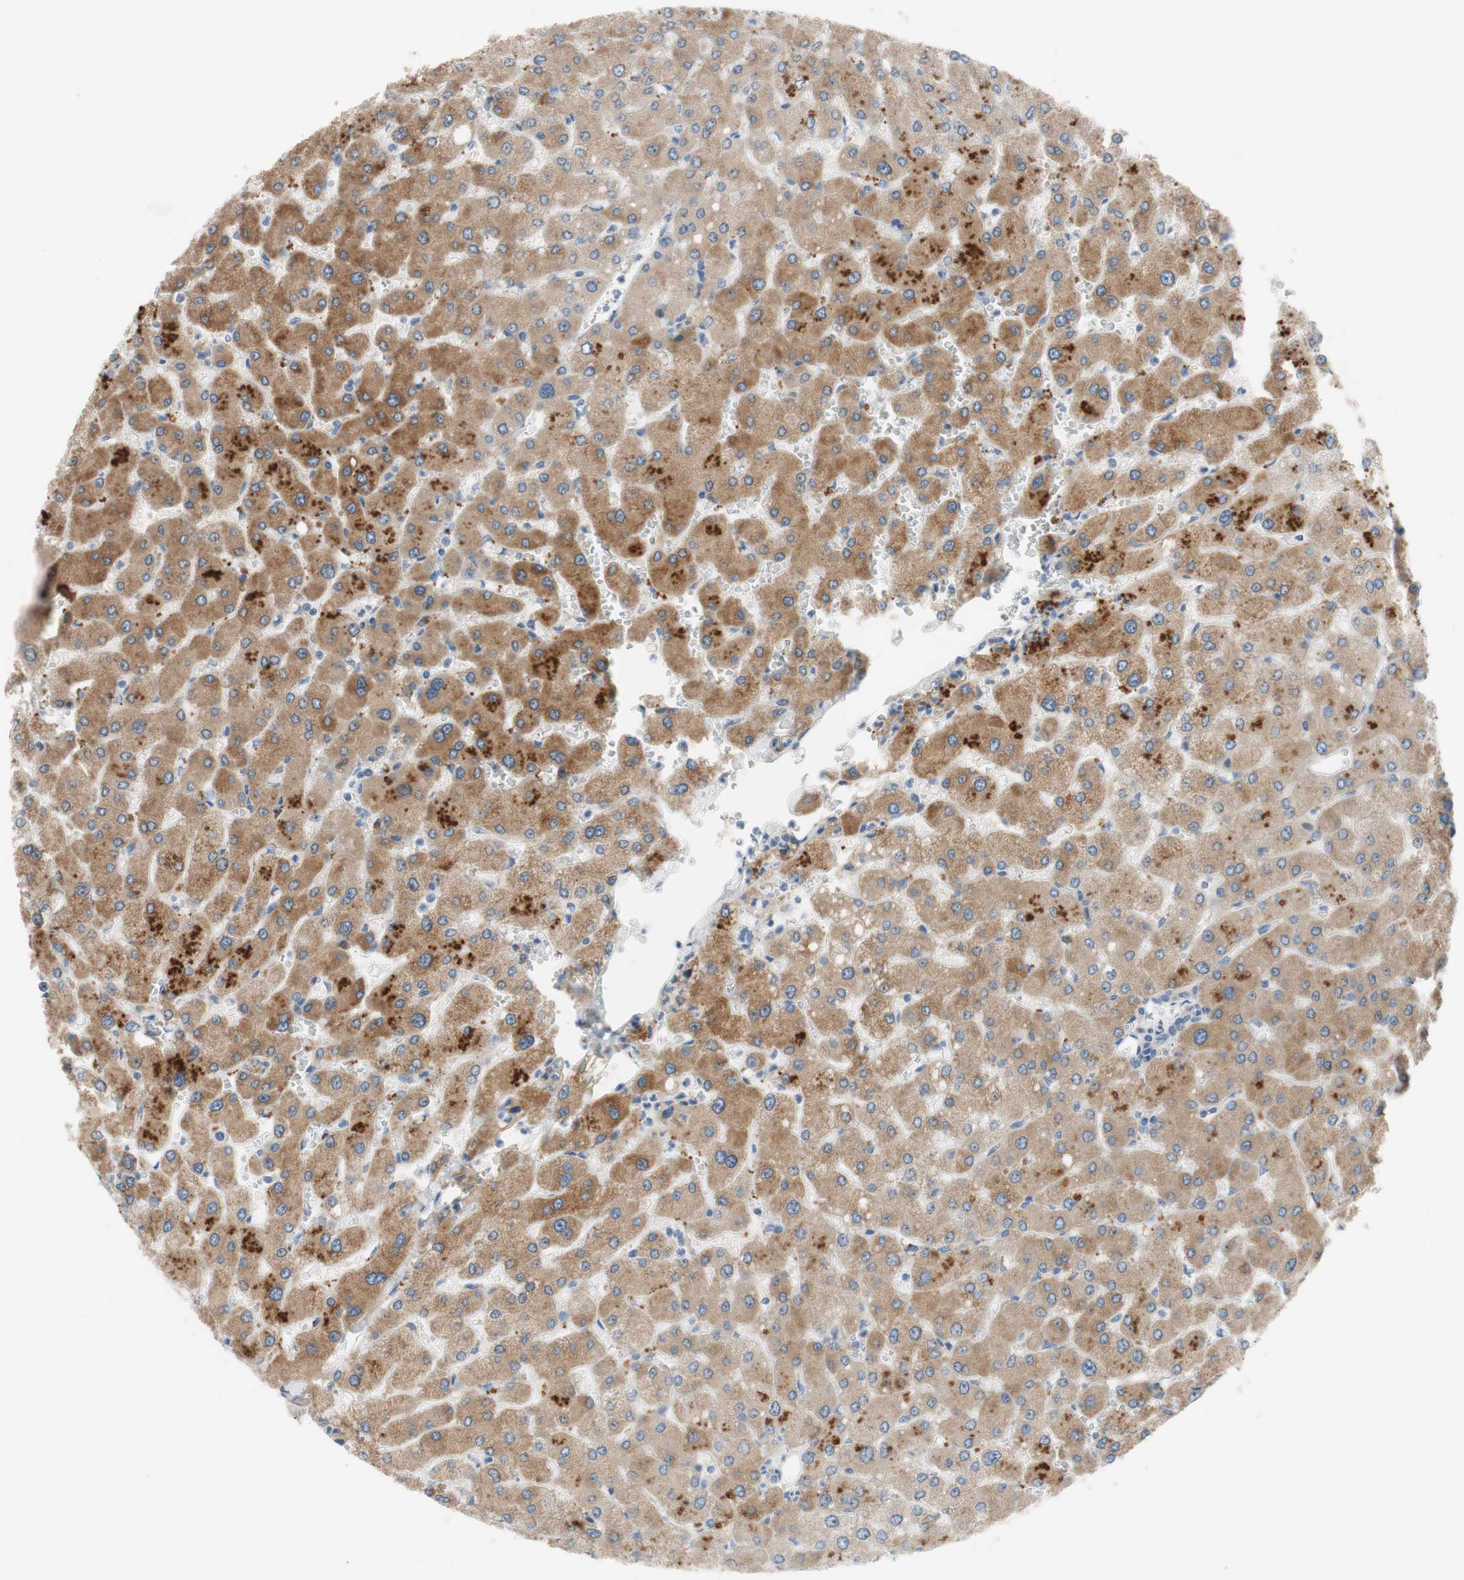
{"staining": {"intensity": "negative", "quantity": "none", "location": "none"}, "tissue": "liver", "cell_type": "Cholangiocytes", "image_type": "normal", "snomed": [{"axis": "morphology", "description": "Normal tissue, NOS"}, {"axis": "topography", "description": "Liver"}], "caption": "Human liver stained for a protein using immunohistochemistry reveals no positivity in cholangiocytes.", "gene": "FDFT1", "patient": {"sex": "male", "age": 55}}